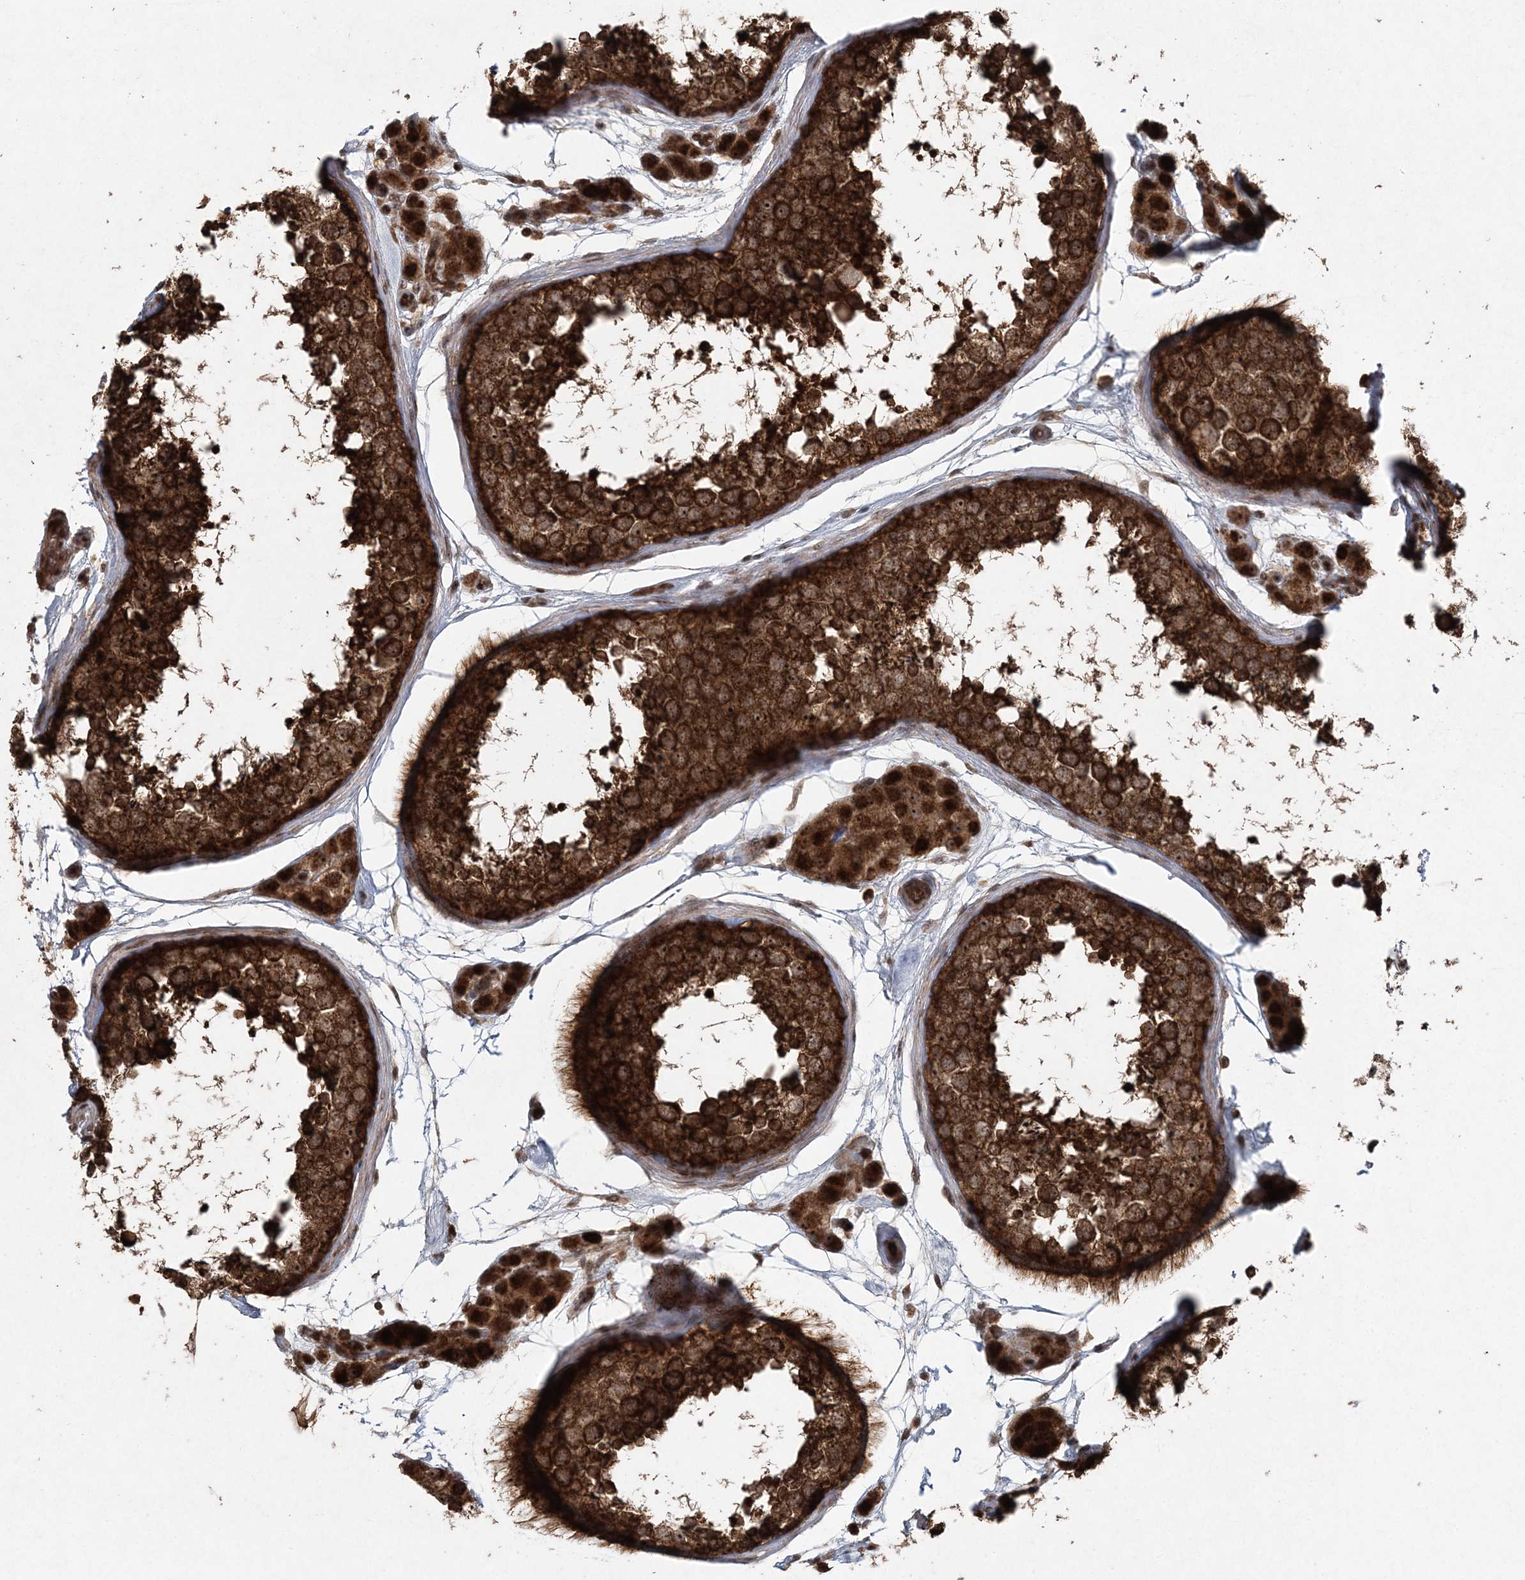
{"staining": {"intensity": "strong", "quantity": ">75%", "location": "cytoplasmic/membranous,nuclear"}, "tissue": "testis", "cell_type": "Cells in seminiferous ducts", "image_type": "normal", "snomed": [{"axis": "morphology", "description": "Normal tissue, NOS"}, {"axis": "topography", "description": "Testis"}], "caption": "IHC of normal human testis displays high levels of strong cytoplasmic/membranous,nuclear positivity in approximately >75% of cells in seminiferous ducts. (Brightfield microscopy of DAB IHC at high magnification).", "gene": "SERINC1", "patient": {"sex": "male", "age": 56}}